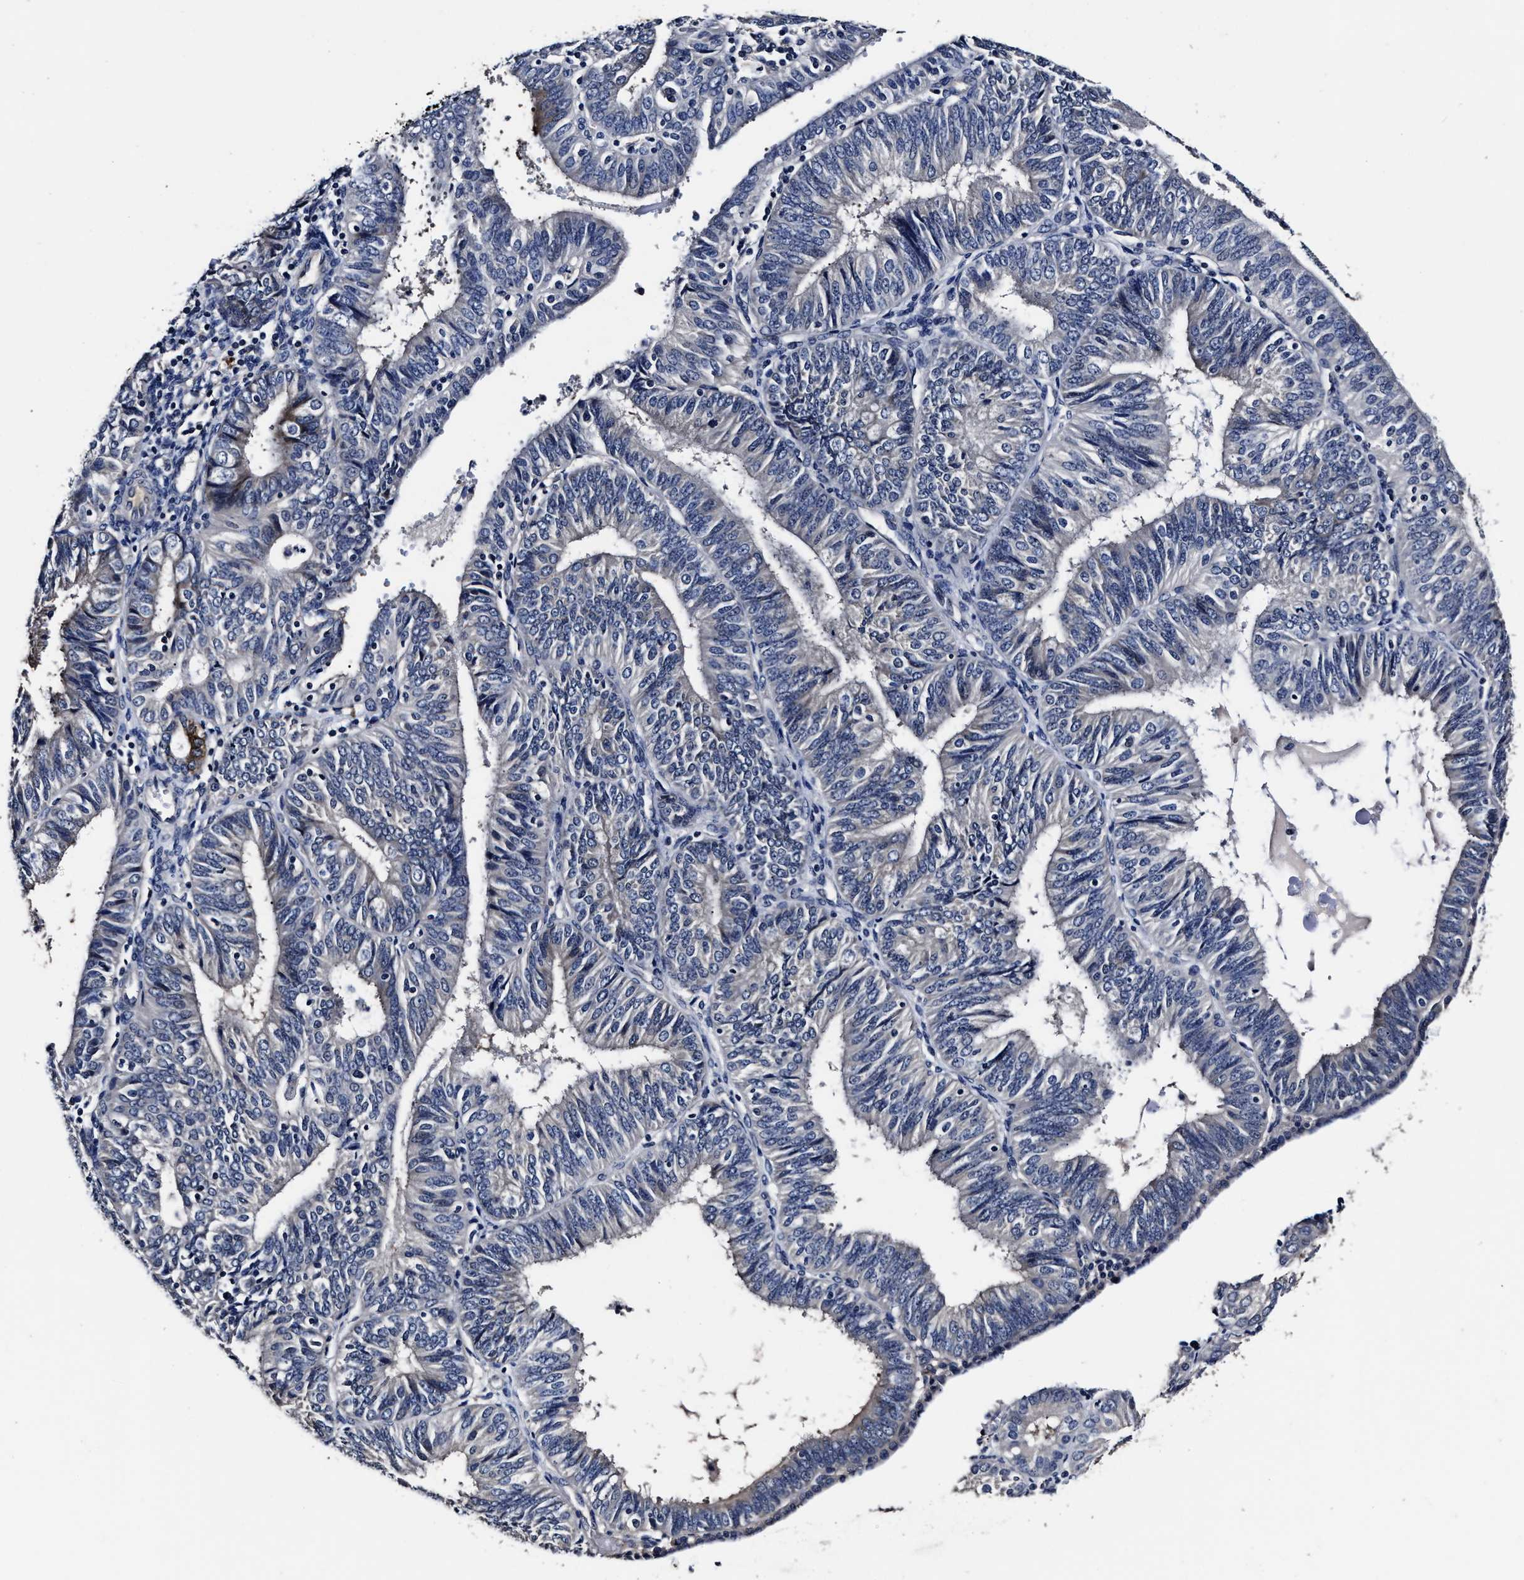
{"staining": {"intensity": "negative", "quantity": "none", "location": "none"}, "tissue": "endometrial cancer", "cell_type": "Tumor cells", "image_type": "cancer", "snomed": [{"axis": "morphology", "description": "Adenocarcinoma, NOS"}, {"axis": "topography", "description": "Endometrium"}], "caption": "Protein analysis of endometrial cancer (adenocarcinoma) displays no significant staining in tumor cells. (Stains: DAB IHC with hematoxylin counter stain, Microscopy: brightfield microscopy at high magnification).", "gene": "OLFML2A", "patient": {"sex": "female", "age": 58}}